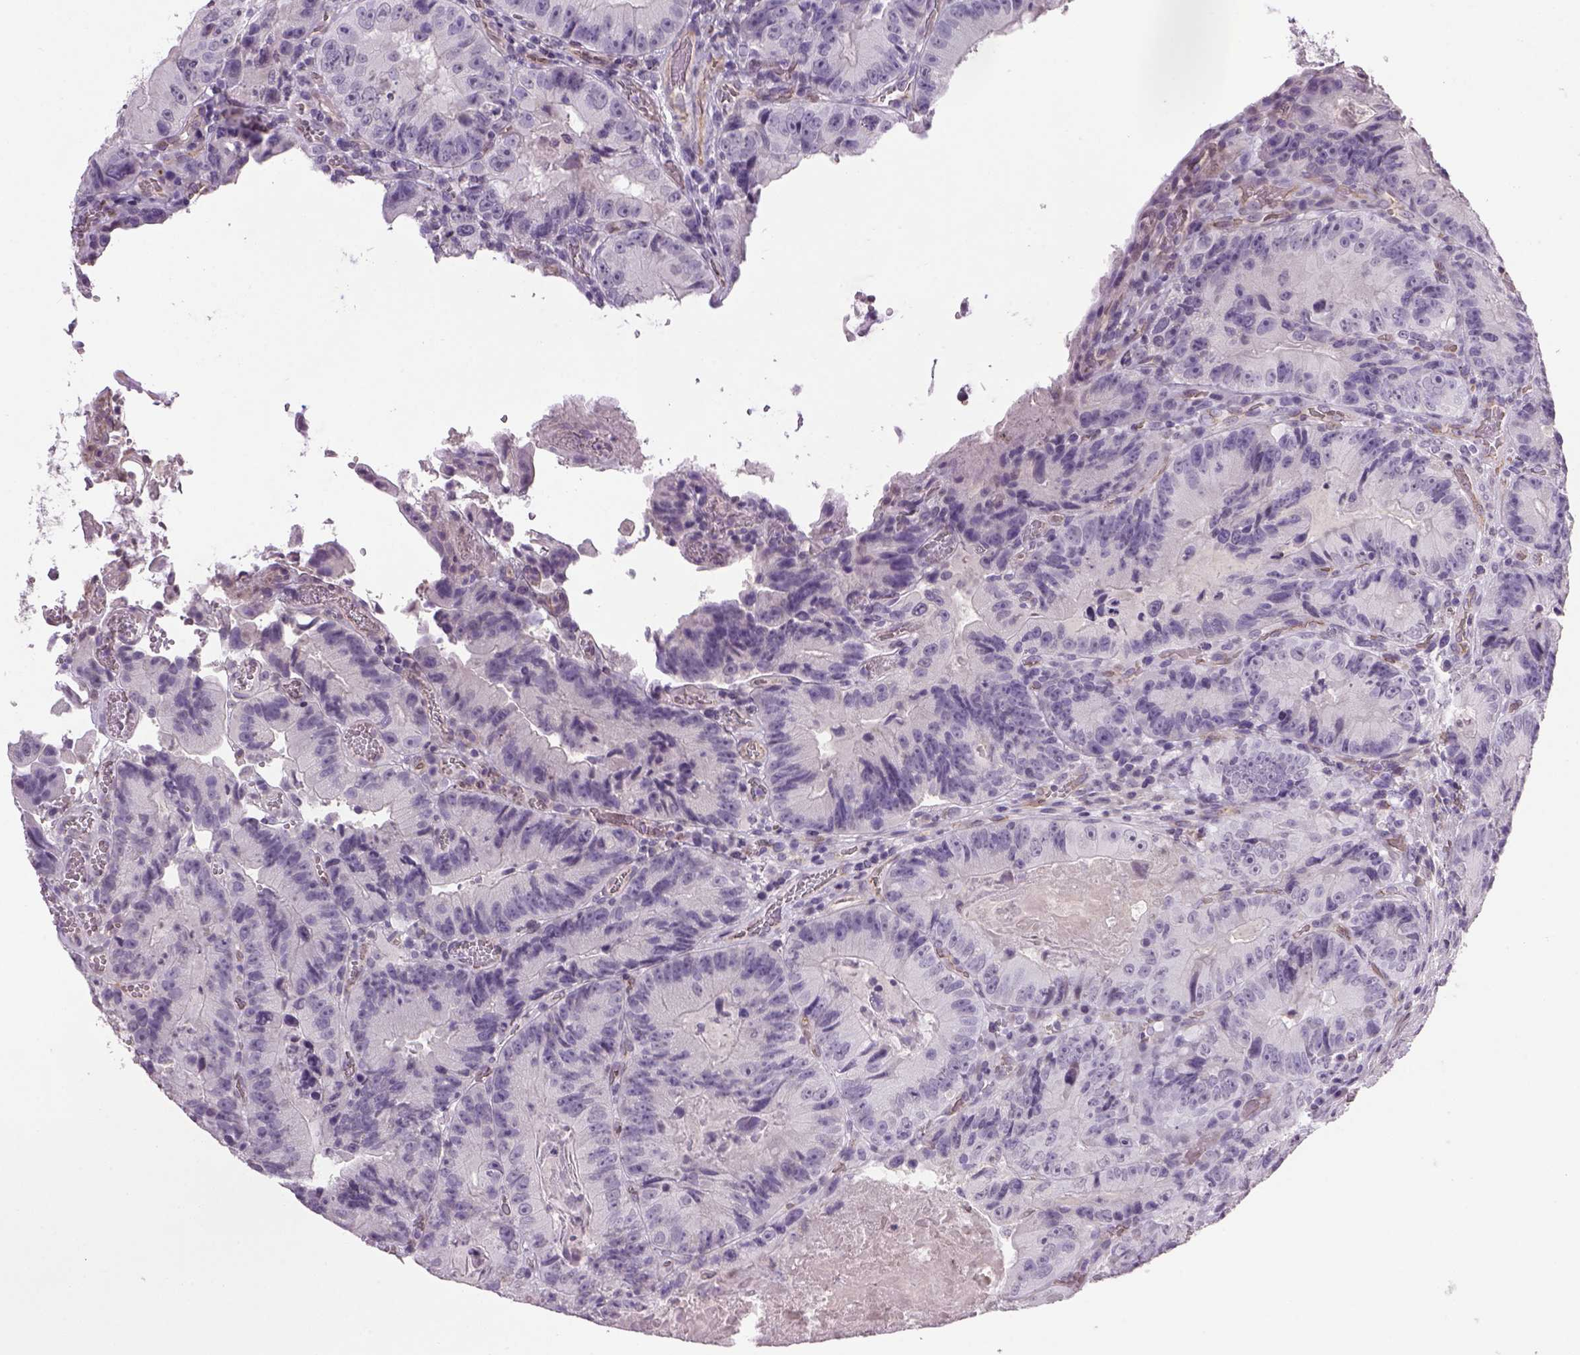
{"staining": {"intensity": "negative", "quantity": "none", "location": "none"}, "tissue": "colorectal cancer", "cell_type": "Tumor cells", "image_type": "cancer", "snomed": [{"axis": "morphology", "description": "Adenocarcinoma, NOS"}, {"axis": "topography", "description": "Colon"}], "caption": "Adenocarcinoma (colorectal) was stained to show a protein in brown. There is no significant staining in tumor cells.", "gene": "PRRT1", "patient": {"sex": "female", "age": 86}}